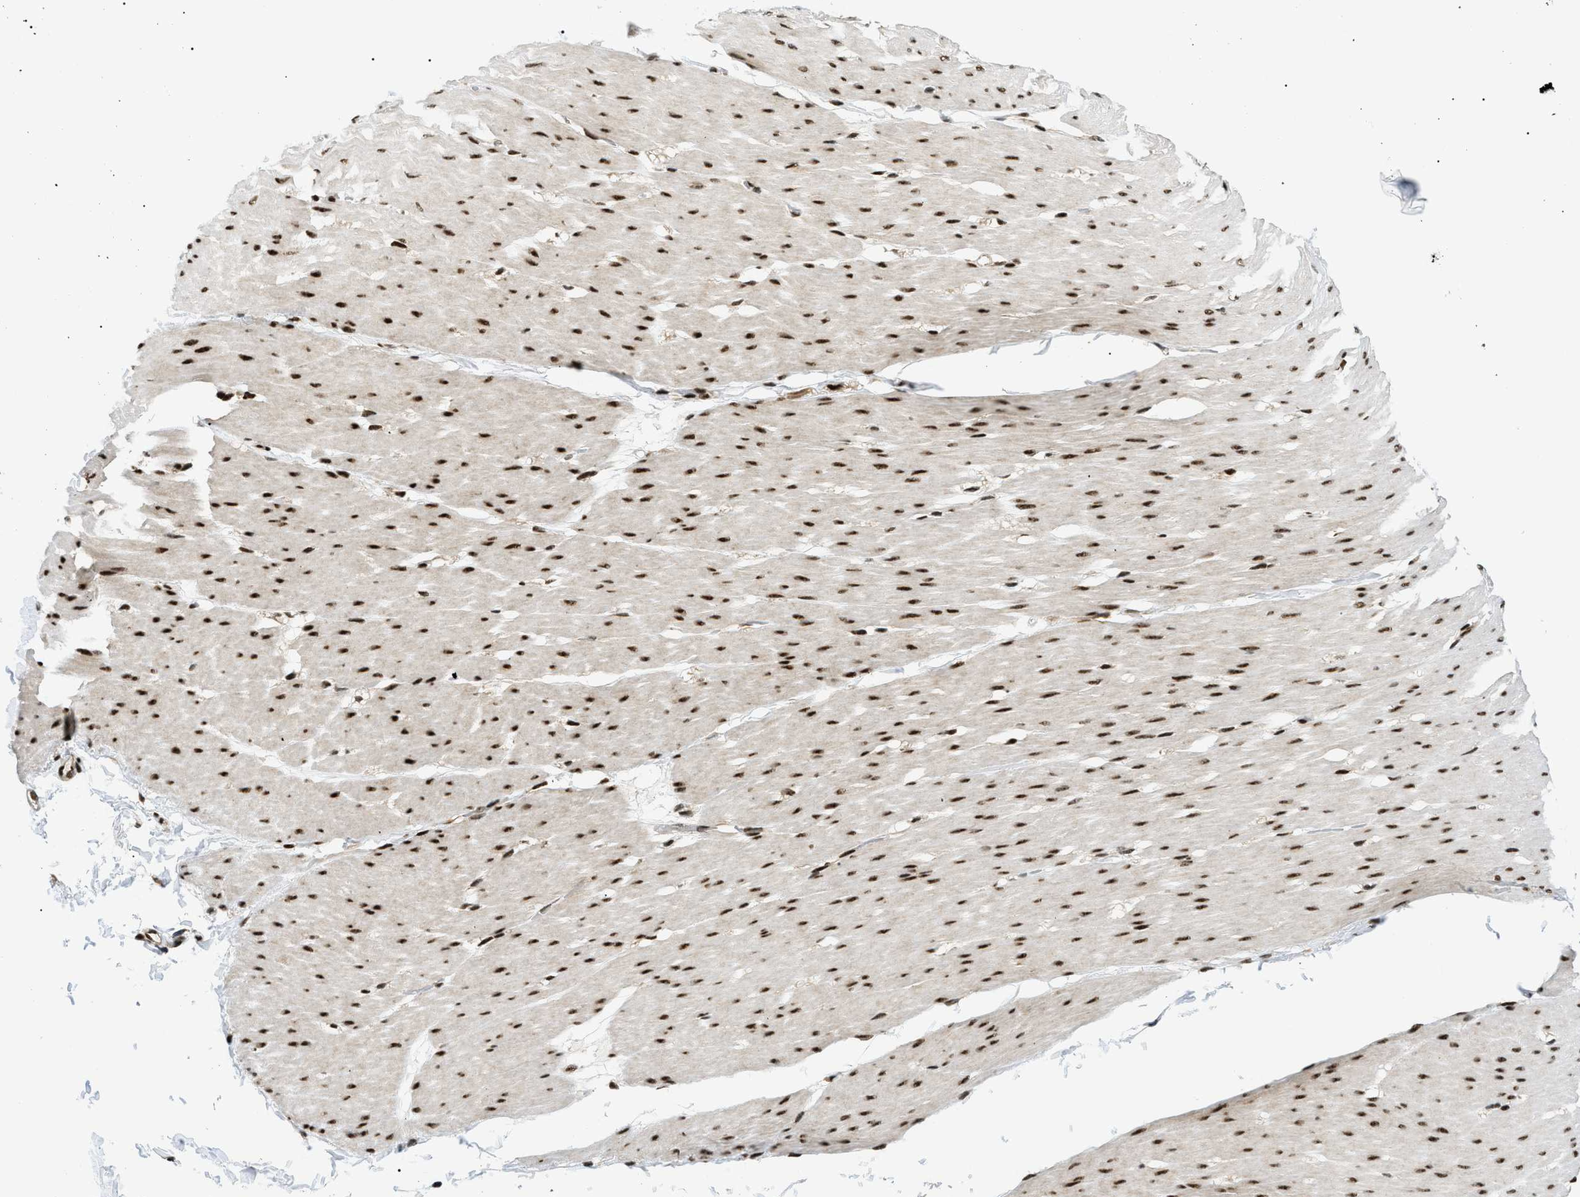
{"staining": {"intensity": "strong", "quantity": "25%-75%", "location": "nuclear"}, "tissue": "smooth muscle", "cell_type": "Smooth muscle cells", "image_type": "normal", "snomed": [{"axis": "morphology", "description": "Normal tissue, NOS"}, {"axis": "topography", "description": "Smooth muscle"}, {"axis": "topography", "description": "Colon"}], "caption": "Immunohistochemical staining of benign smooth muscle displays 25%-75% levels of strong nuclear protein positivity in about 25%-75% of smooth muscle cells. (Brightfield microscopy of DAB IHC at high magnification).", "gene": "CWC25", "patient": {"sex": "male", "age": 67}}